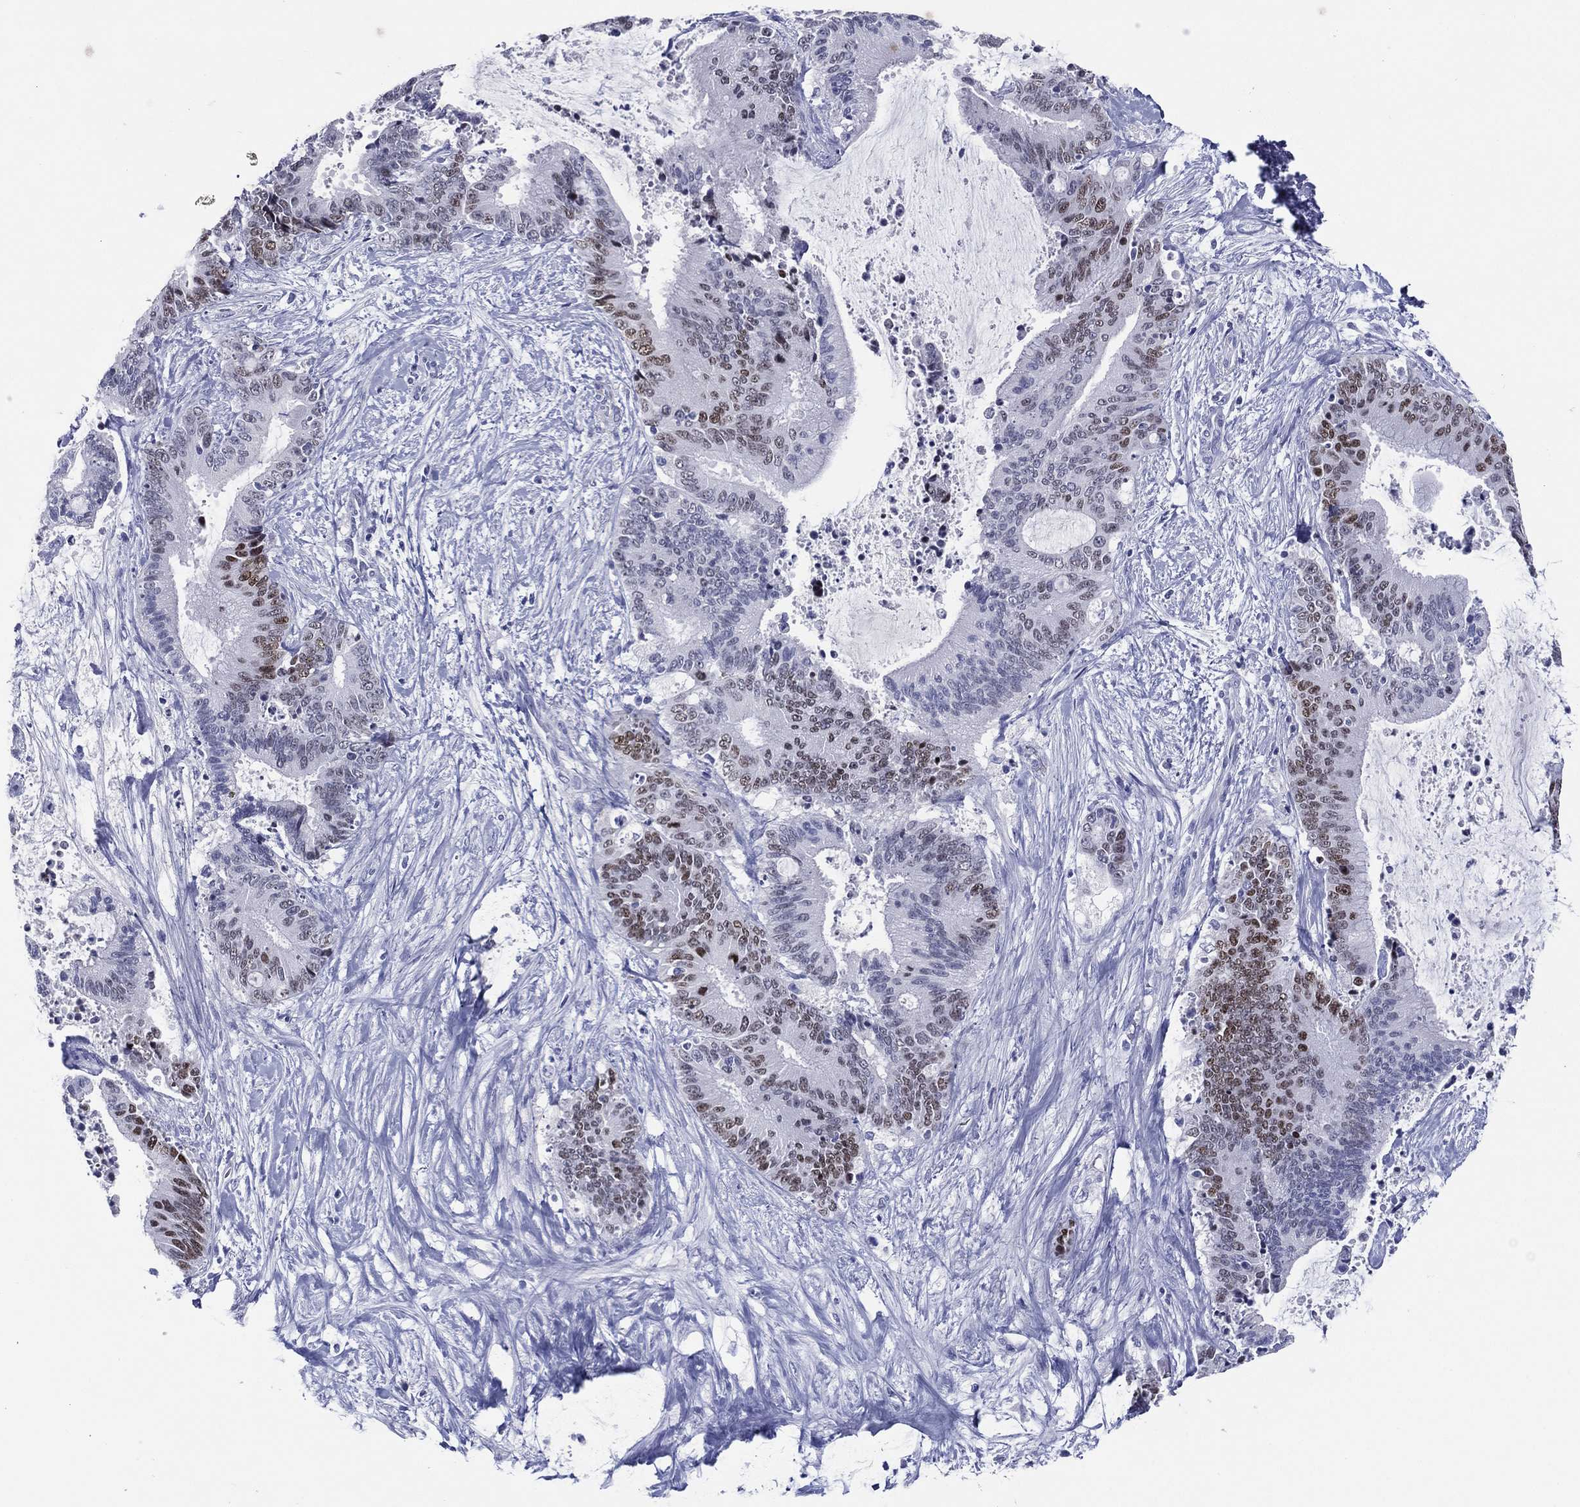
{"staining": {"intensity": "moderate", "quantity": "<25%", "location": "nuclear"}, "tissue": "liver cancer", "cell_type": "Tumor cells", "image_type": "cancer", "snomed": [{"axis": "morphology", "description": "Cholangiocarcinoma"}, {"axis": "topography", "description": "Liver"}], "caption": "Cholangiocarcinoma (liver) stained with IHC exhibits moderate nuclear expression in about <25% of tumor cells. Nuclei are stained in blue.", "gene": "TFAP2A", "patient": {"sex": "female", "age": 73}}